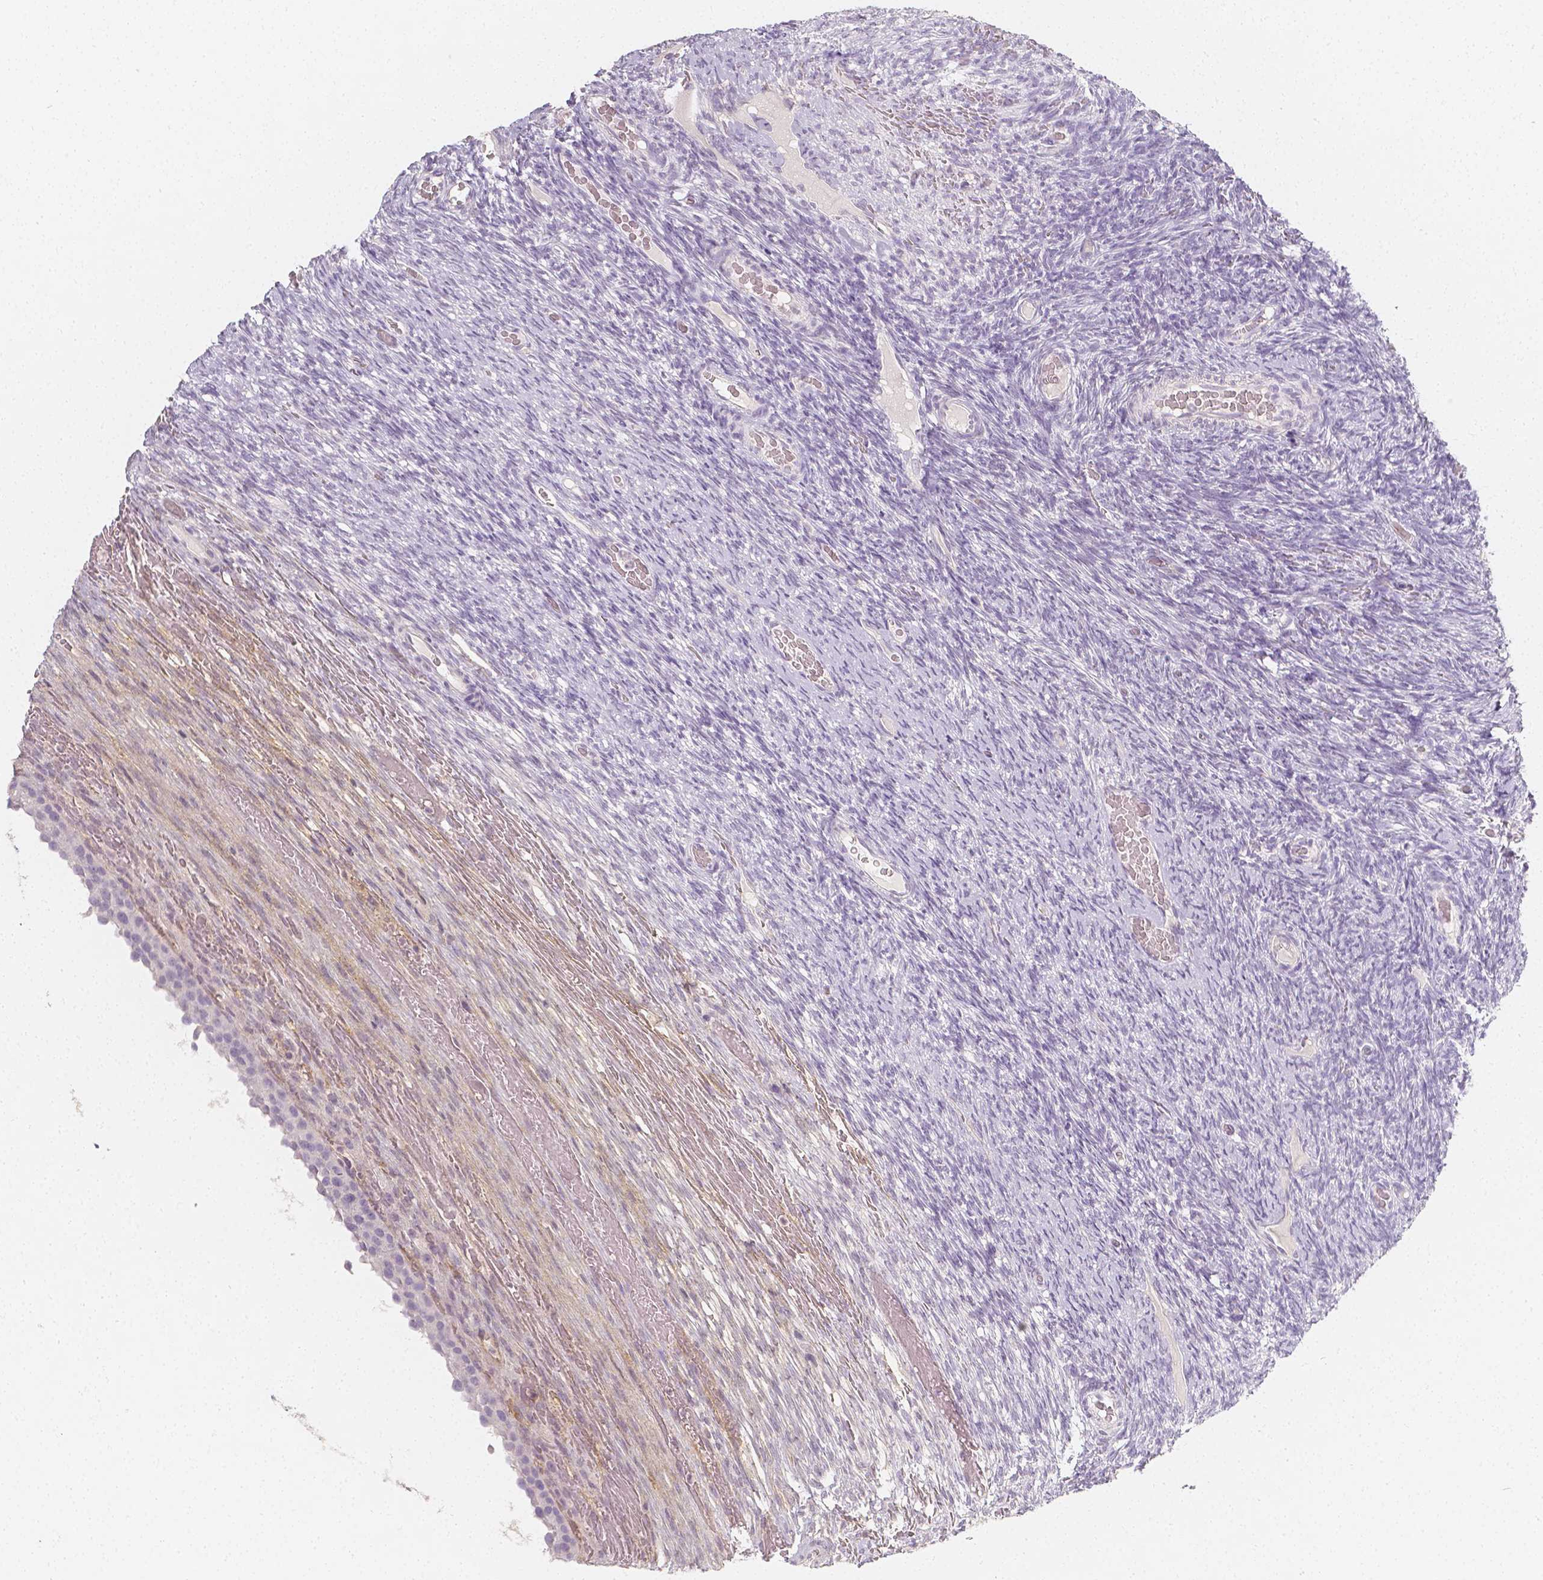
{"staining": {"intensity": "negative", "quantity": "none", "location": "none"}, "tissue": "ovary", "cell_type": "Ovarian stroma cells", "image_type": "normal", "snomed": [{"axis": "morphology", "description": "Normal tissue, NOS"}, {"axis": "topography", "description": "Ovary"}], "caption": "An immunohistochemistry (IHC) micrograph of benign ovary is shown. There is no staining in ovarian stroma cells of ovary. (IHC, brightfield microscopy, high magnification).", "gene": "THY1", "patient": {"sex": "female", "age": 34}}